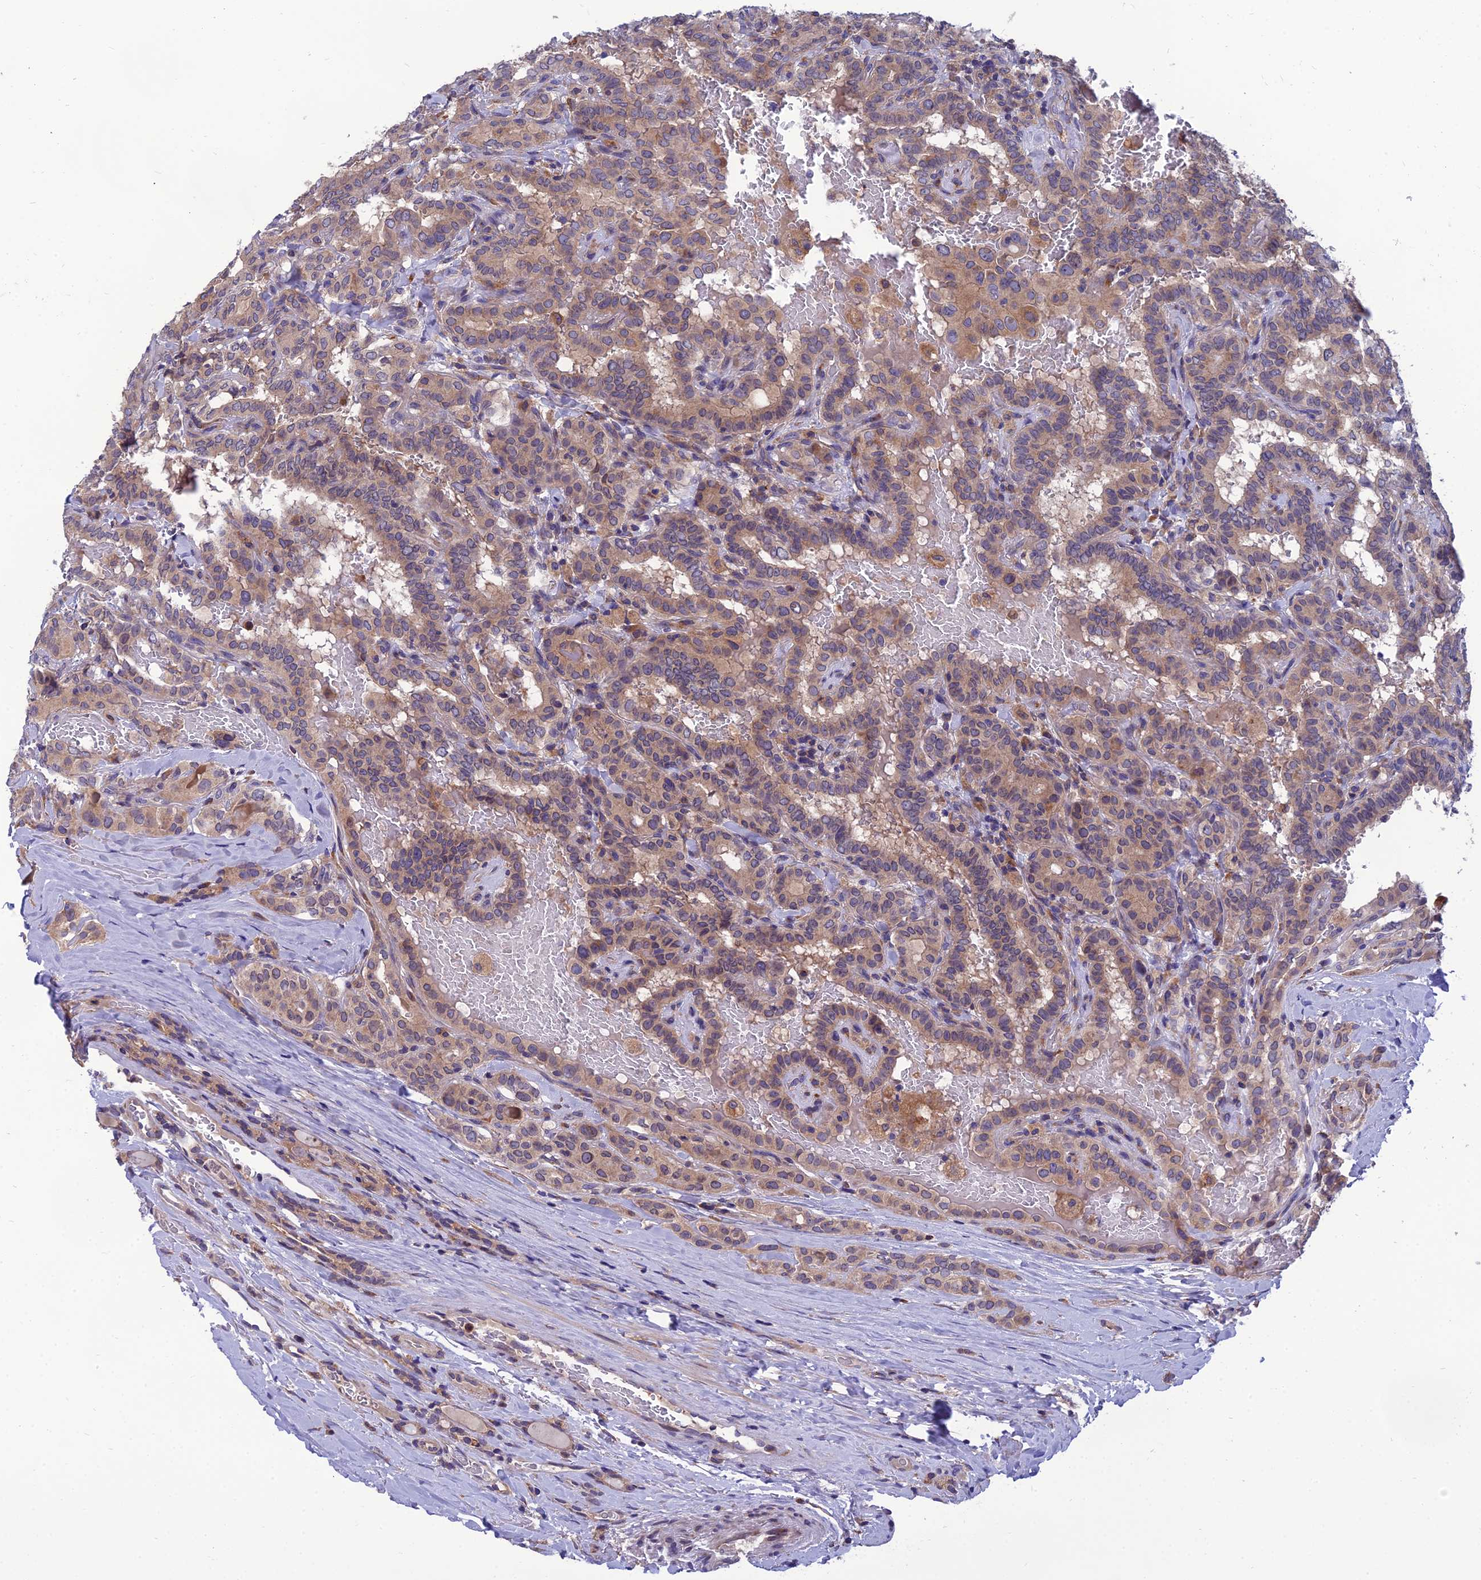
{"staining": {"intensity": "weak", "quantity": "25%-75%", "location": "cytoplasmic/membranous"}, "tissue": "thyroid cancer", "cell_type": "Tumor cells", "image_type": "cancer", "snomed": [{"axis": "morphology", "description": "Papillary adenocarcinoma, NOS"}, {"axis": "topography", "description": "Thyroid gland"}], "caption": "The image demonstrates immunohistochemical staining of papillary adenocarcinoma (thyroid). There is weak cytoplasmic/membranous expression is present in approximately 25%-75% of tumor cells.", "gene": "UMAD1", "patient": {"sex": "female", "age": 72}}